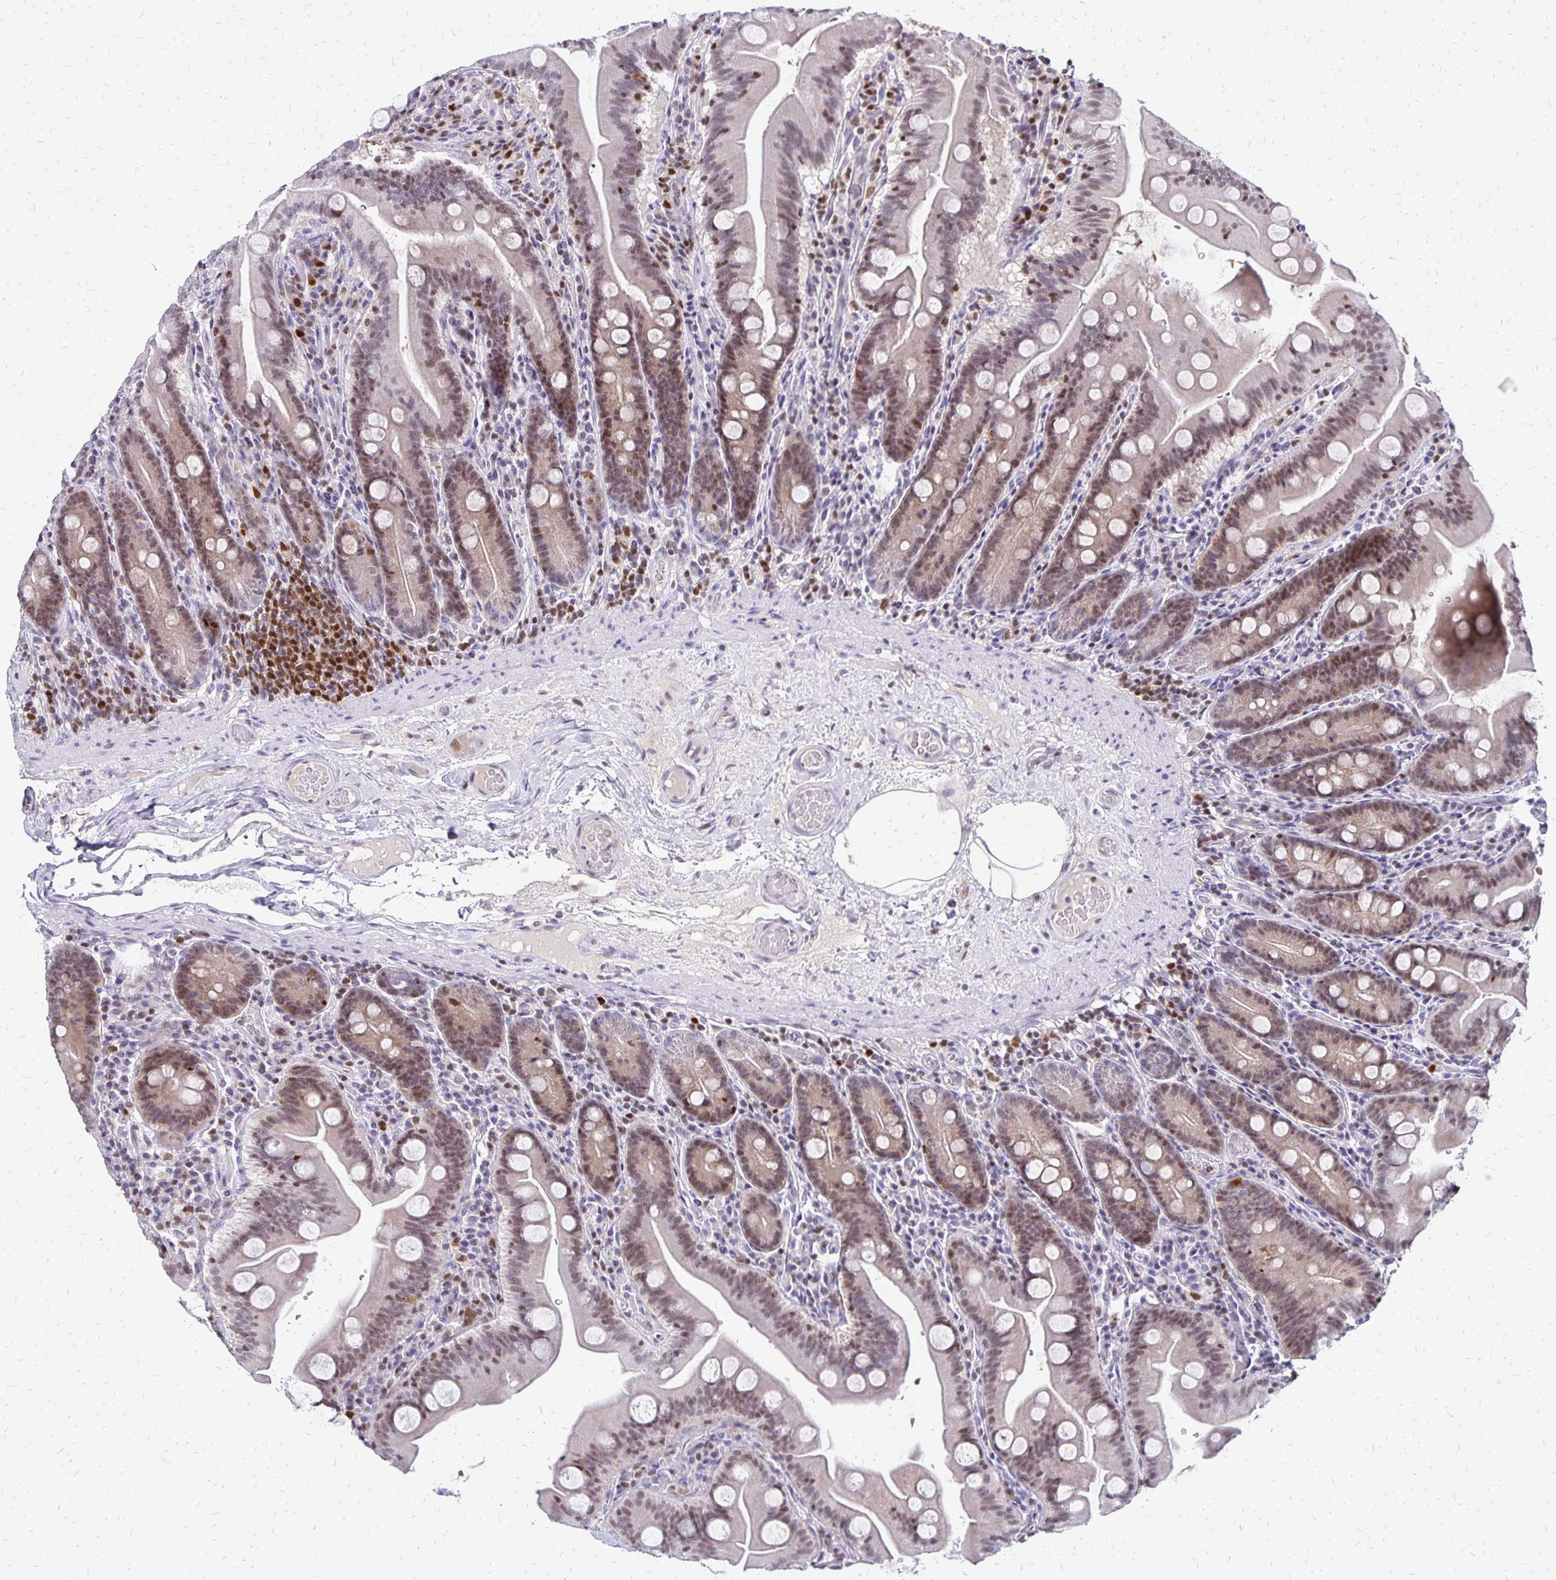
{"staining": {"intensity": "weak", "quantity": "25%-75%", "location": "nuclear"}, "tissue": "small intestine", "cell_type": "Glandular cells", "image_type": "normal", "snomed": [{"axis": "morphology", "description": "Normal tissue, NOS"}, {"axis": "topography", "description": "Small intestine"}], "caption": "An immunohistochemistry (IHC) photomicrograph of unremarkable tissue is shown. Protein staining in brown shows weak nuclear positivity in small intestine within glandular cells.", "gene": "DCK", "patient": {"sex": "male", "age": 37}}